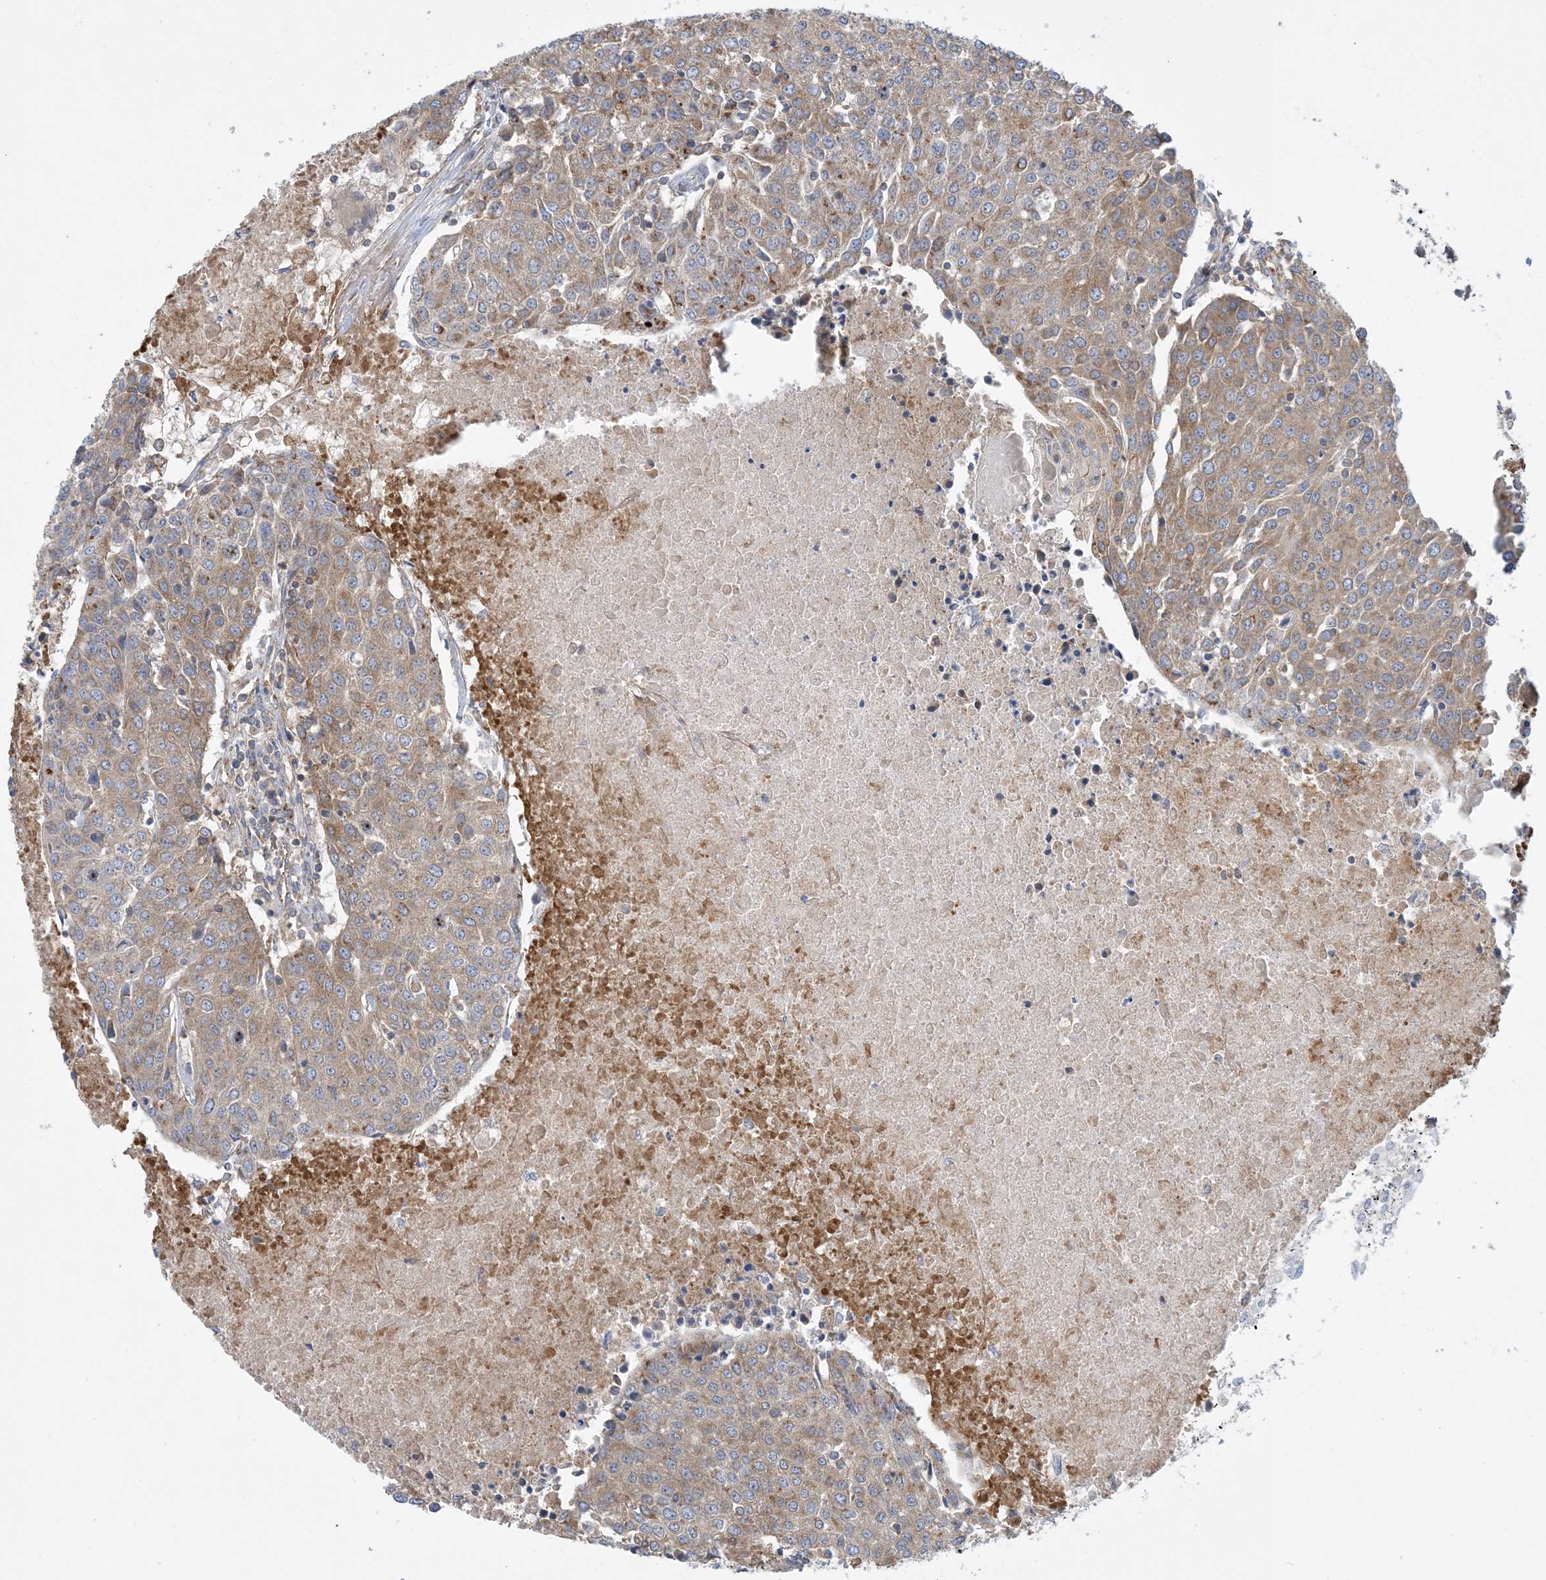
{"staining": {"intensity": "moderate", "quantity": ">75%", "location": "cytoplasmic/membranous"}, "tissue": "urothelial cancer", "cell_type": "Tumor cells", "image_type": "cancer", "snomed": [{"axis": "morphology", "description": "Urothelial carcinoma, High grade"}, {"axis": "topography", "description": "Urinary bladder"}], "caption": "Immunohistochemistry (IHC) of human high-grade urothelial carcinoma displays medium levels of moderate cytoplasmic/membranous positivity in about >75% of tumor cells.", "gene": "SIDT1", "patient": {"sex": "female", "age": 85}}